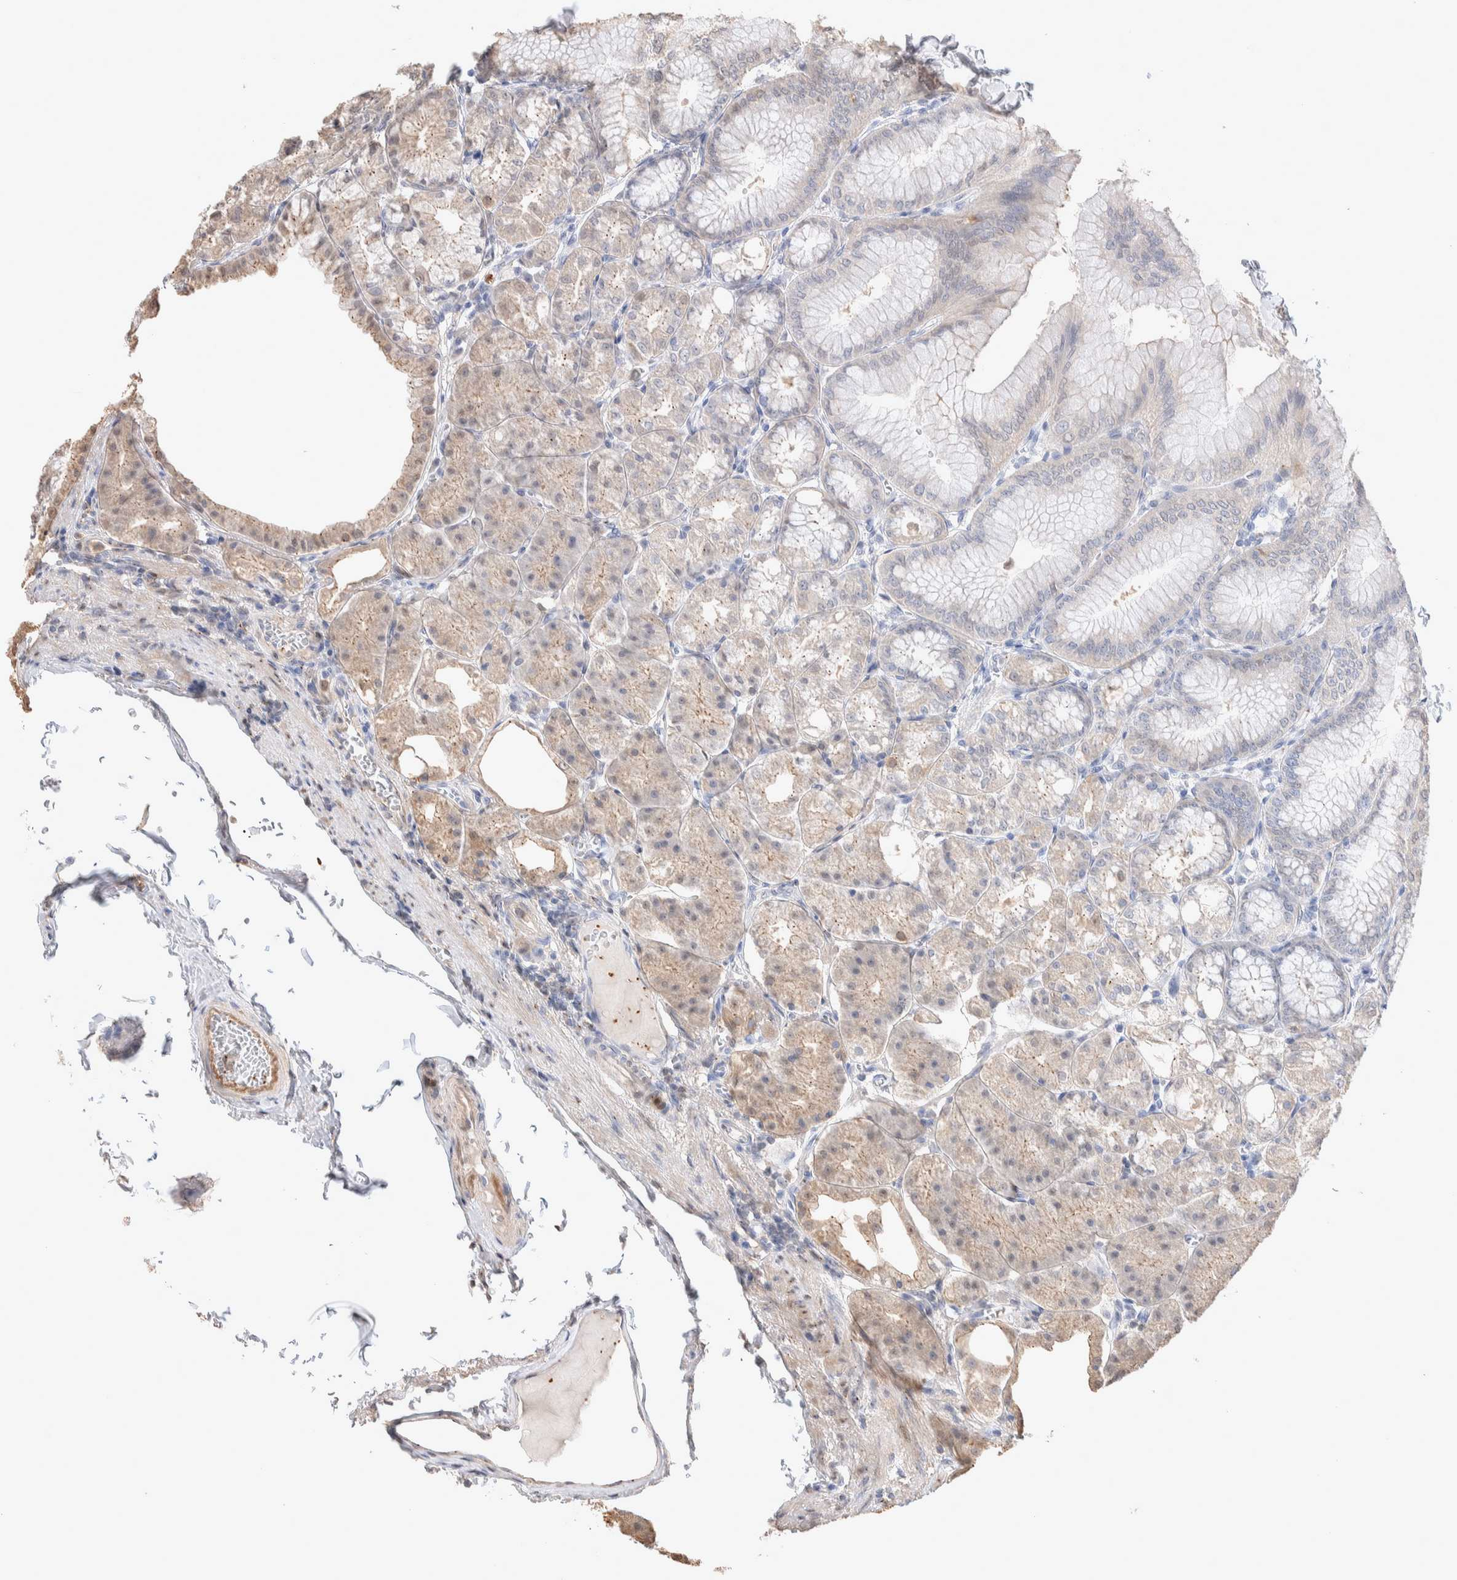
{"staining": {"intensity": "weak", "quantity": "<25%", "location": "cytoplasmic/membranous"}, "tissue": "stomach", "cell_type": "Glandular cells", "image_type": "normal", "snomed": [{"axis": "morphology", "description": "Normal tissue, NOS"}, {"axis": "topography", "description": "Stomach, lower"}], "caption": "A micrograph of stomach stained for a protein shows no brown staining in glandular cells.", "gene": "FFAR2", "patient": {"sex": "male", "age": 71}}